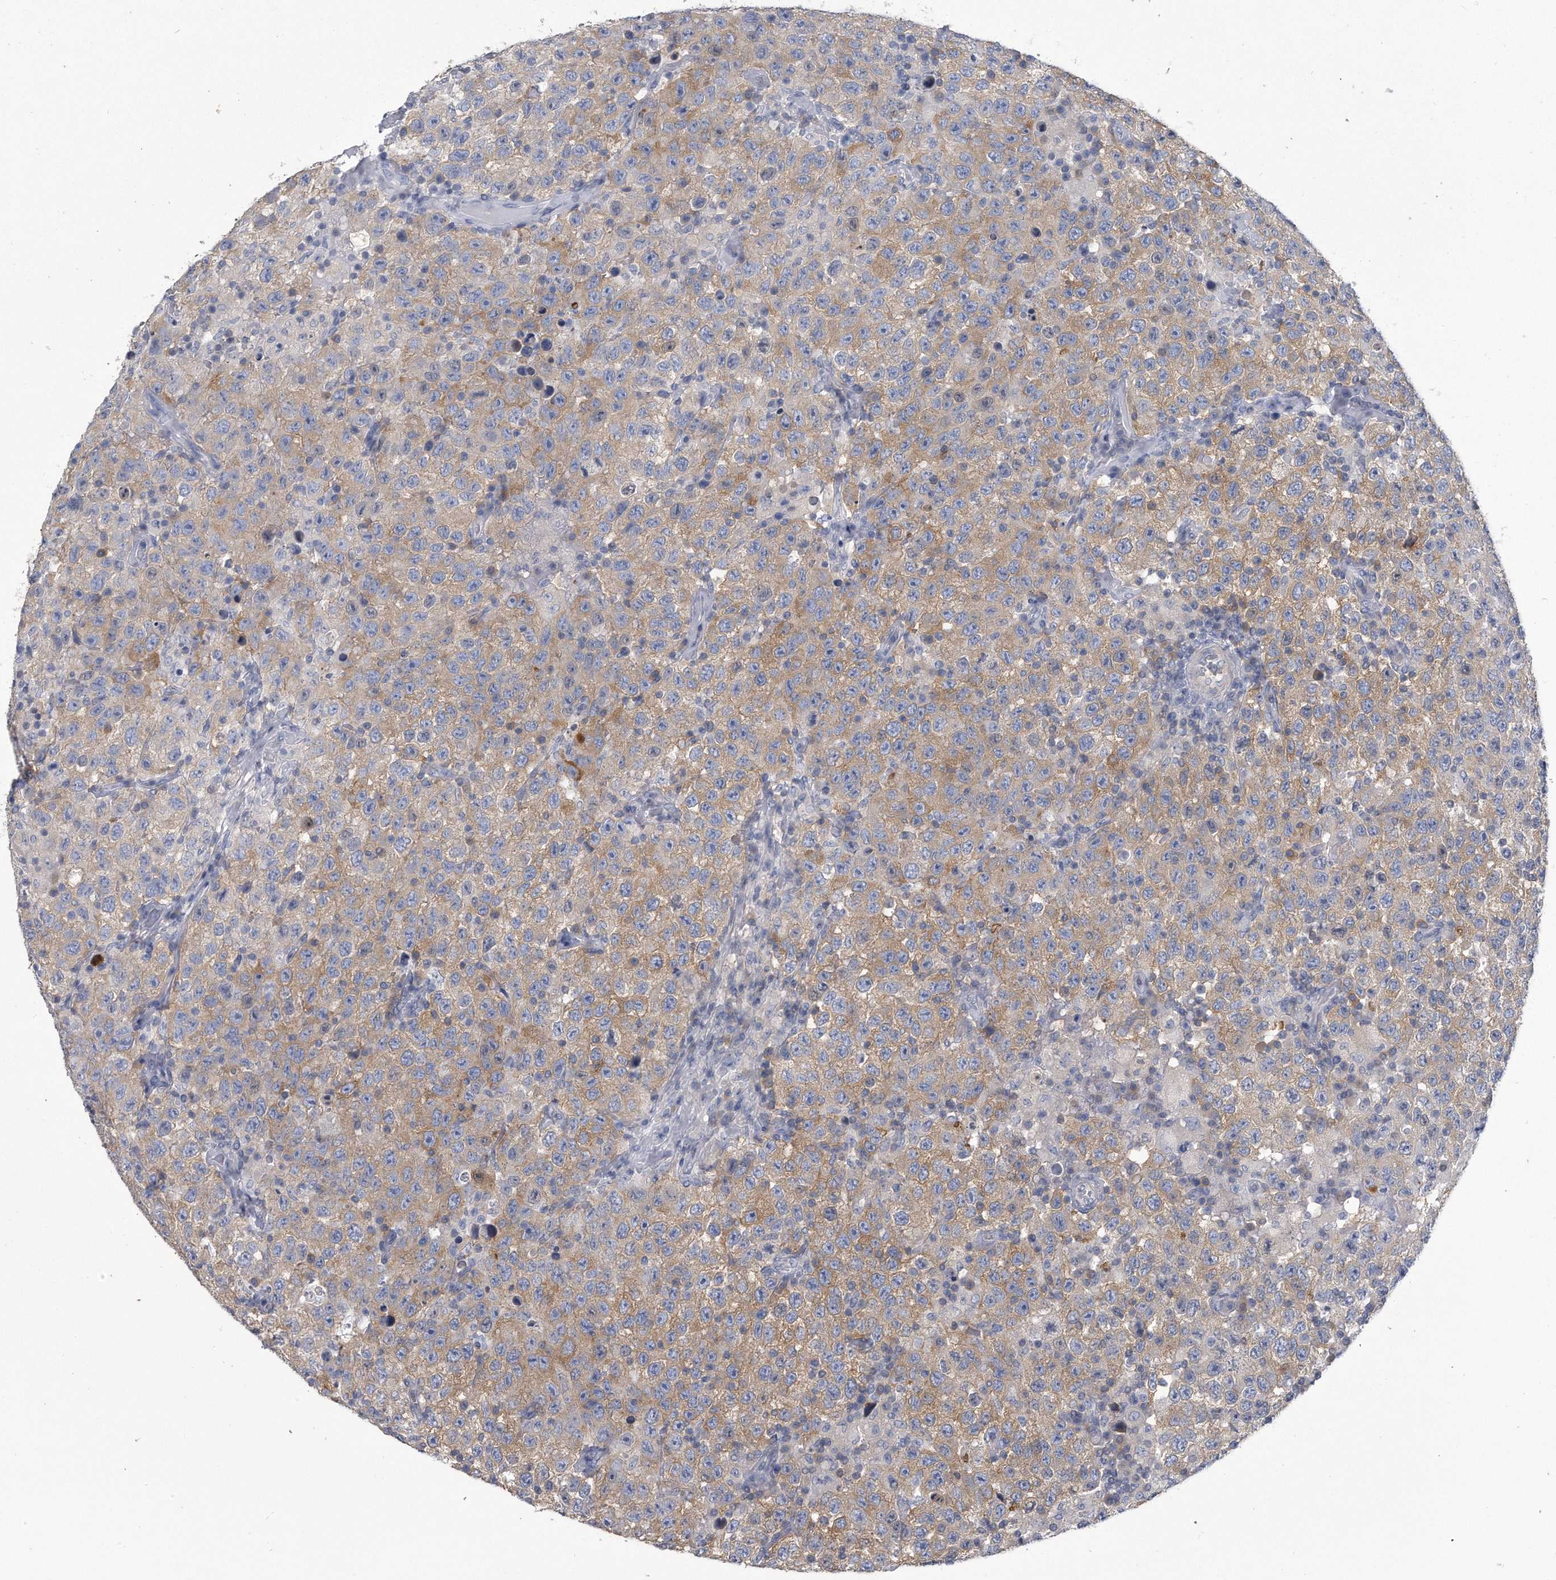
{"staining": {"intensity": "moderate", "quantity": ">75%", "location": "cytoplasmic/membranous"}, "tissue": "testis cancer", "cell_type": "Tumor cells", "image_type": "cancer", "snomed": [{"axis": "morphology", "description": "Seminoma, NOS"}, {"axis": "topography", "description": "Testis"}], "caption": "A brown stain highlights moderate cytoplasmic/membranous staining of a protein in seminoma (testis) tumor cells. (Stains: DAB in brown, nuclei in blue, Microscopy: brightfield microscopy at high magnification).", "gene": "PYGB", "patient": {"sex": "male", "age": 41}}